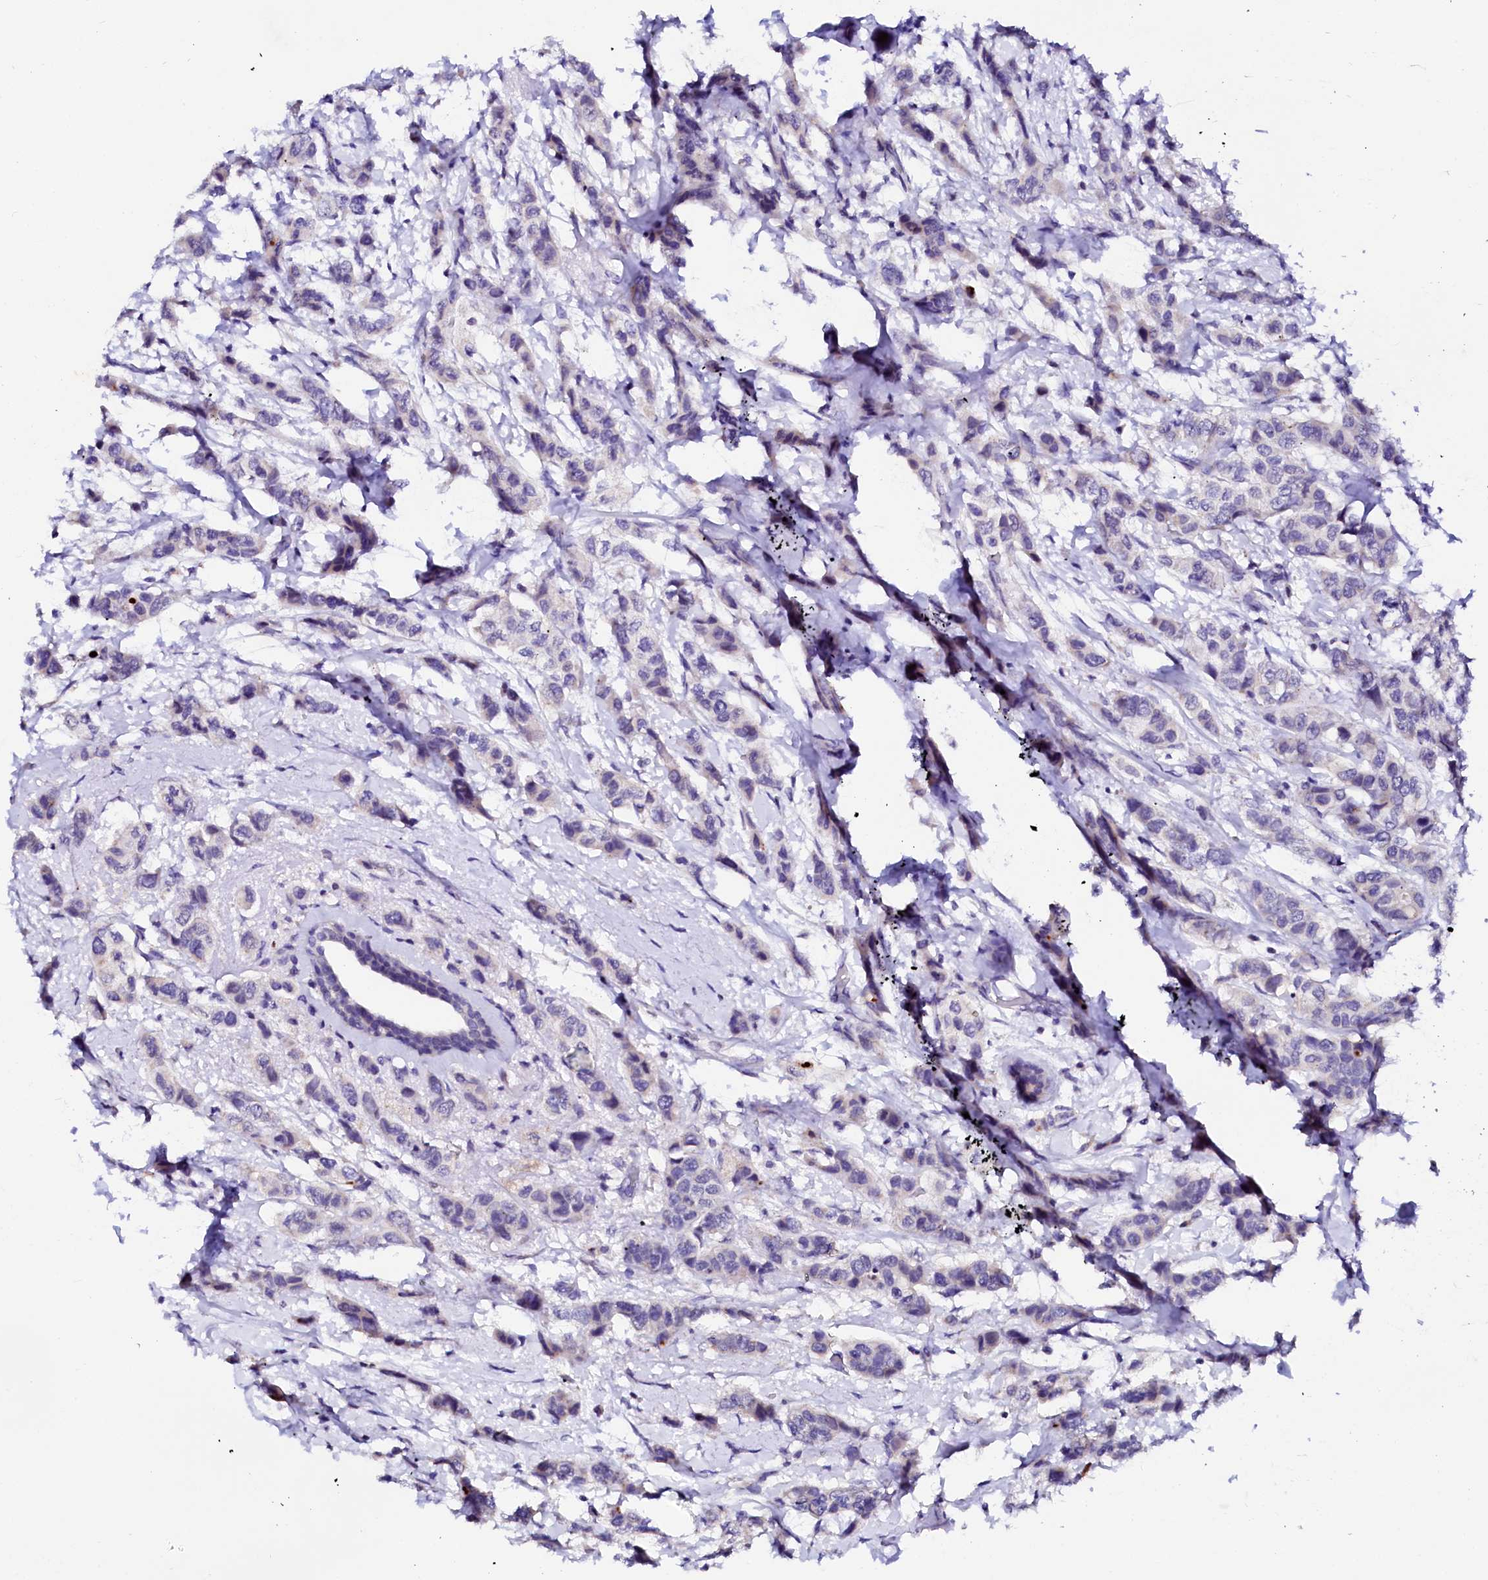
{"staining": {"intensity": "negative", "quantity": "none", "location": "none"}, "tissue": "breast cancer", "cell_type": "Tumor cells", "image_type": "cancer", "snomed": [{"axis": "morphology", "description": "Lobular carcinoma"}, {"axis": "topography", "description": "Breast"}], "caption": "Breast lobular carcinoma was stained to show a protein in brown. There is no significant expression in tumor cells. The staining is performed using DAB brown chromogen with nuclei counter-stained in using hematoxylin.", "gene": "NALF1", "patient": {"sex": "female", "age": 51}}